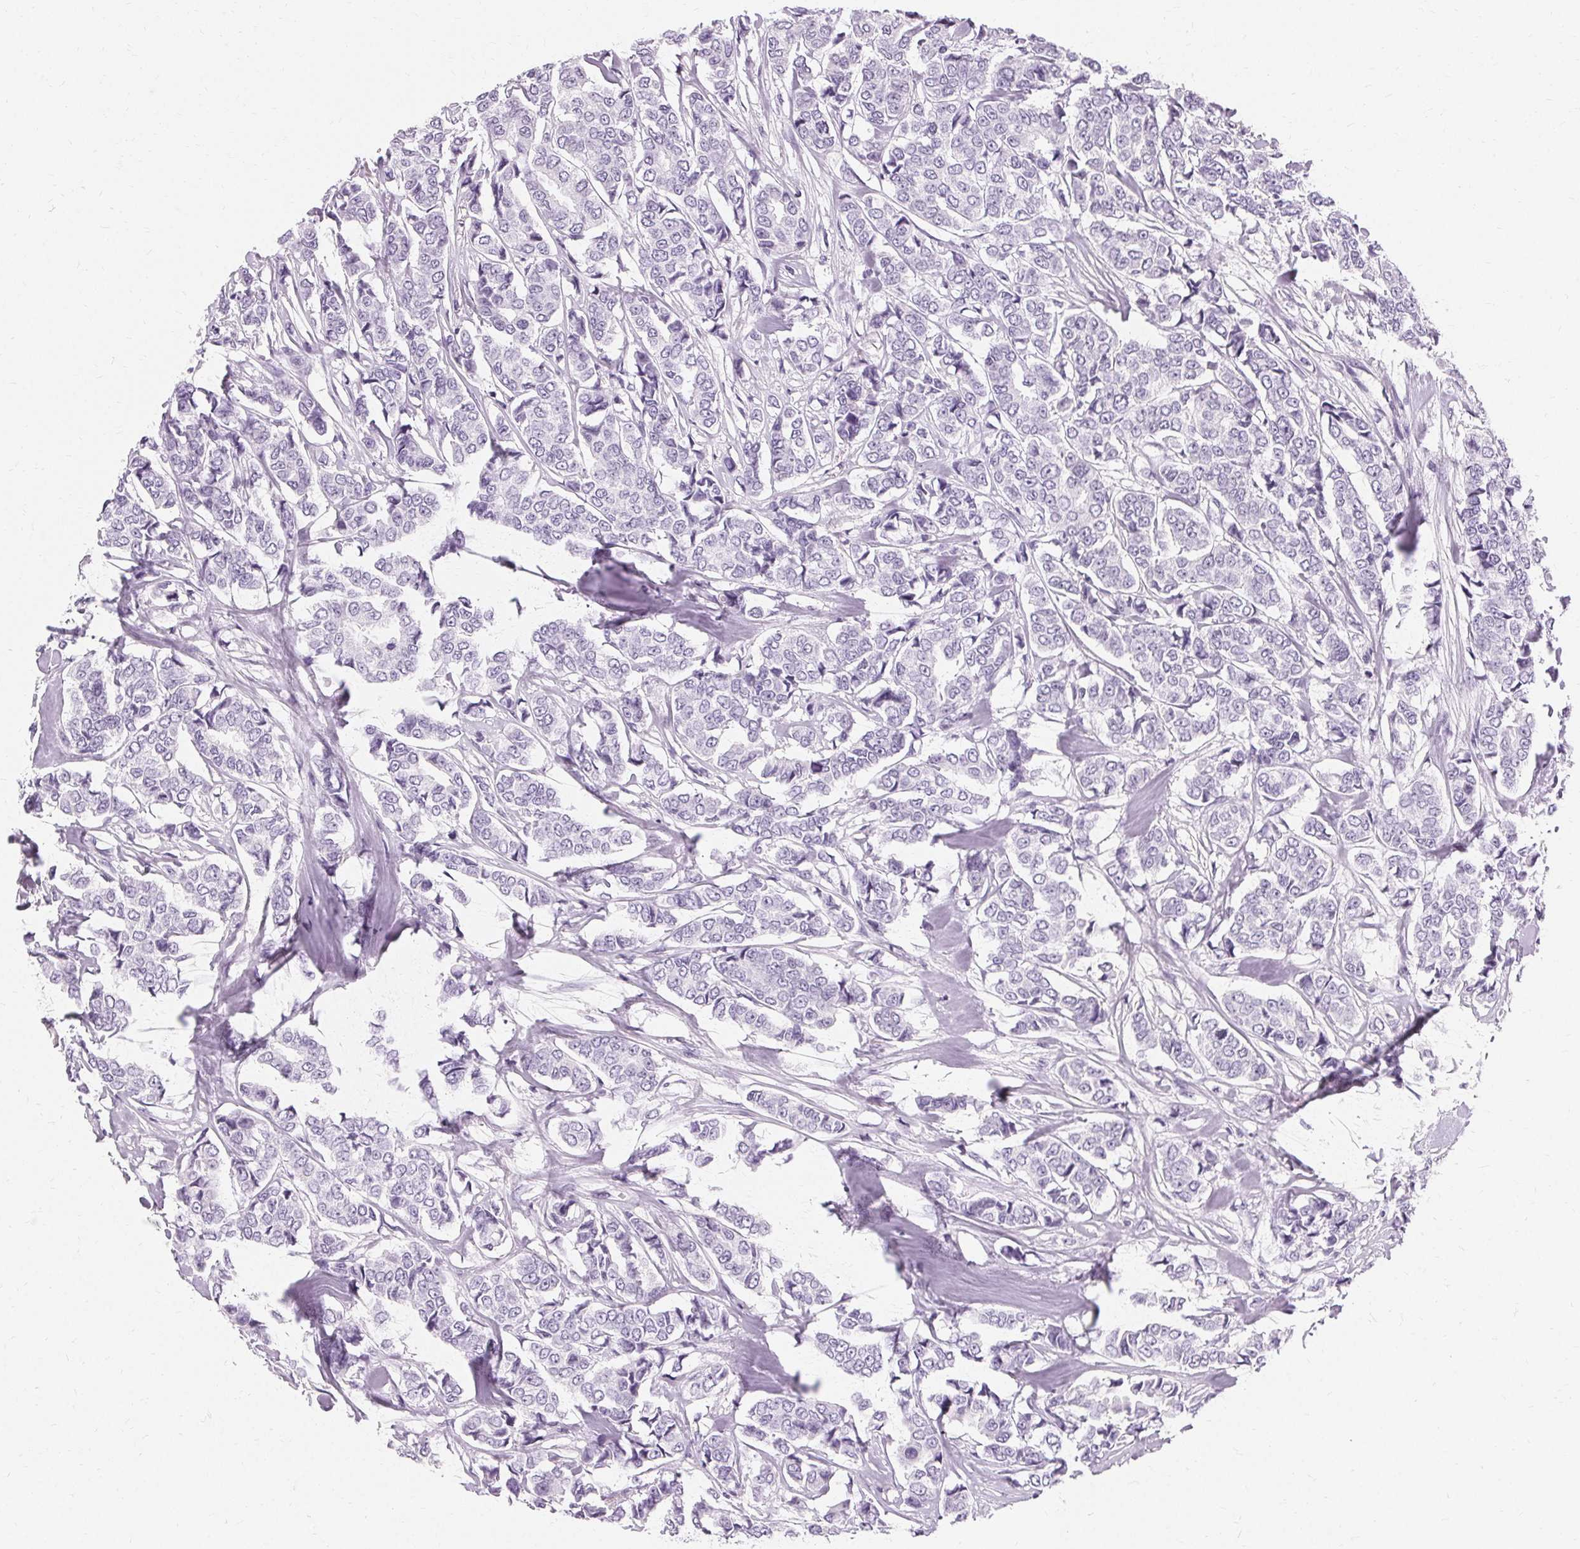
{"staining": {"intensity": "negative", "quantity": "none", "location": "none"}, "tissue": "breast cancer", "cell_type": "Tumor cells", "image_type": "cancer", "snomed": [{"axis": "morphology", "description": "Duct carcinoma"}, {"axis": "topography", "description": "Breast"}], "caption": "A histopathology image of human breast cancer (invasive ductal carcinoma) is negative for staining in tumor cells. (DAB (3,3'-diaminobenzidine) immunohistochemistry with hematoxylin counter stain).", "gene": "KRT6C", "patient": {"sex": "female", "age": 94}}